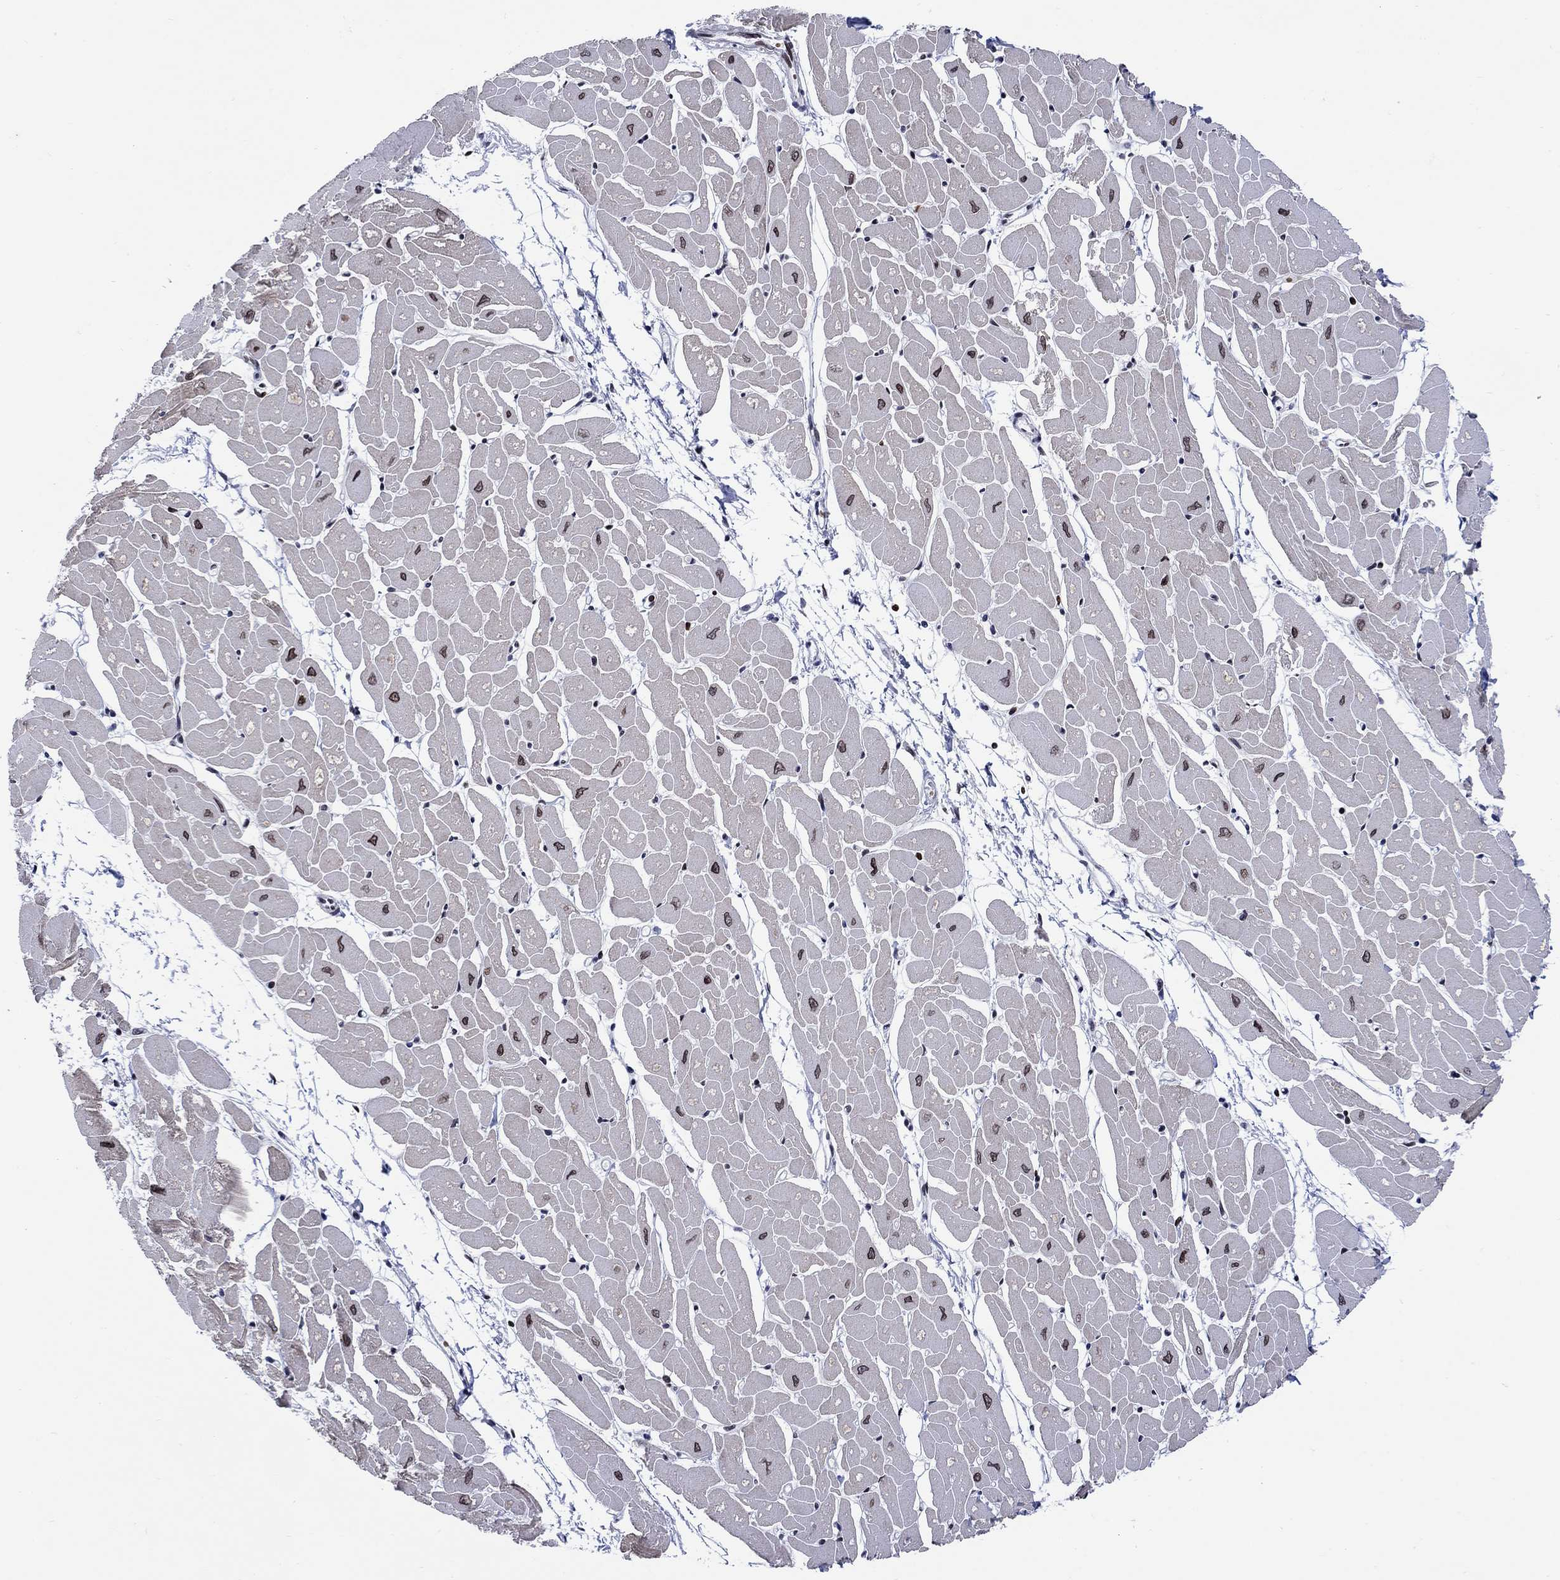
{"staining": {"intensity": "moderate", "quantity": "25%-75%", "location": "cytoplasmic/membranous,nuclear"}, "tissue": "heart muscle", "cell_type": "Cardiomyocytes", "image_type": "normal", "snomed": [{"axis": "morphology", "description": "Normal tissue, NOS"}, {"axis": "topography", "description": "Heart"}], "caption": "Moderate cytoplasmic/membranous,nuclear positivity is present in about 25%-75% of cardiomyocytes in normal heart muscle.", "gene": "HMGA1", "patient": {"sex": "male", "age": 57}}